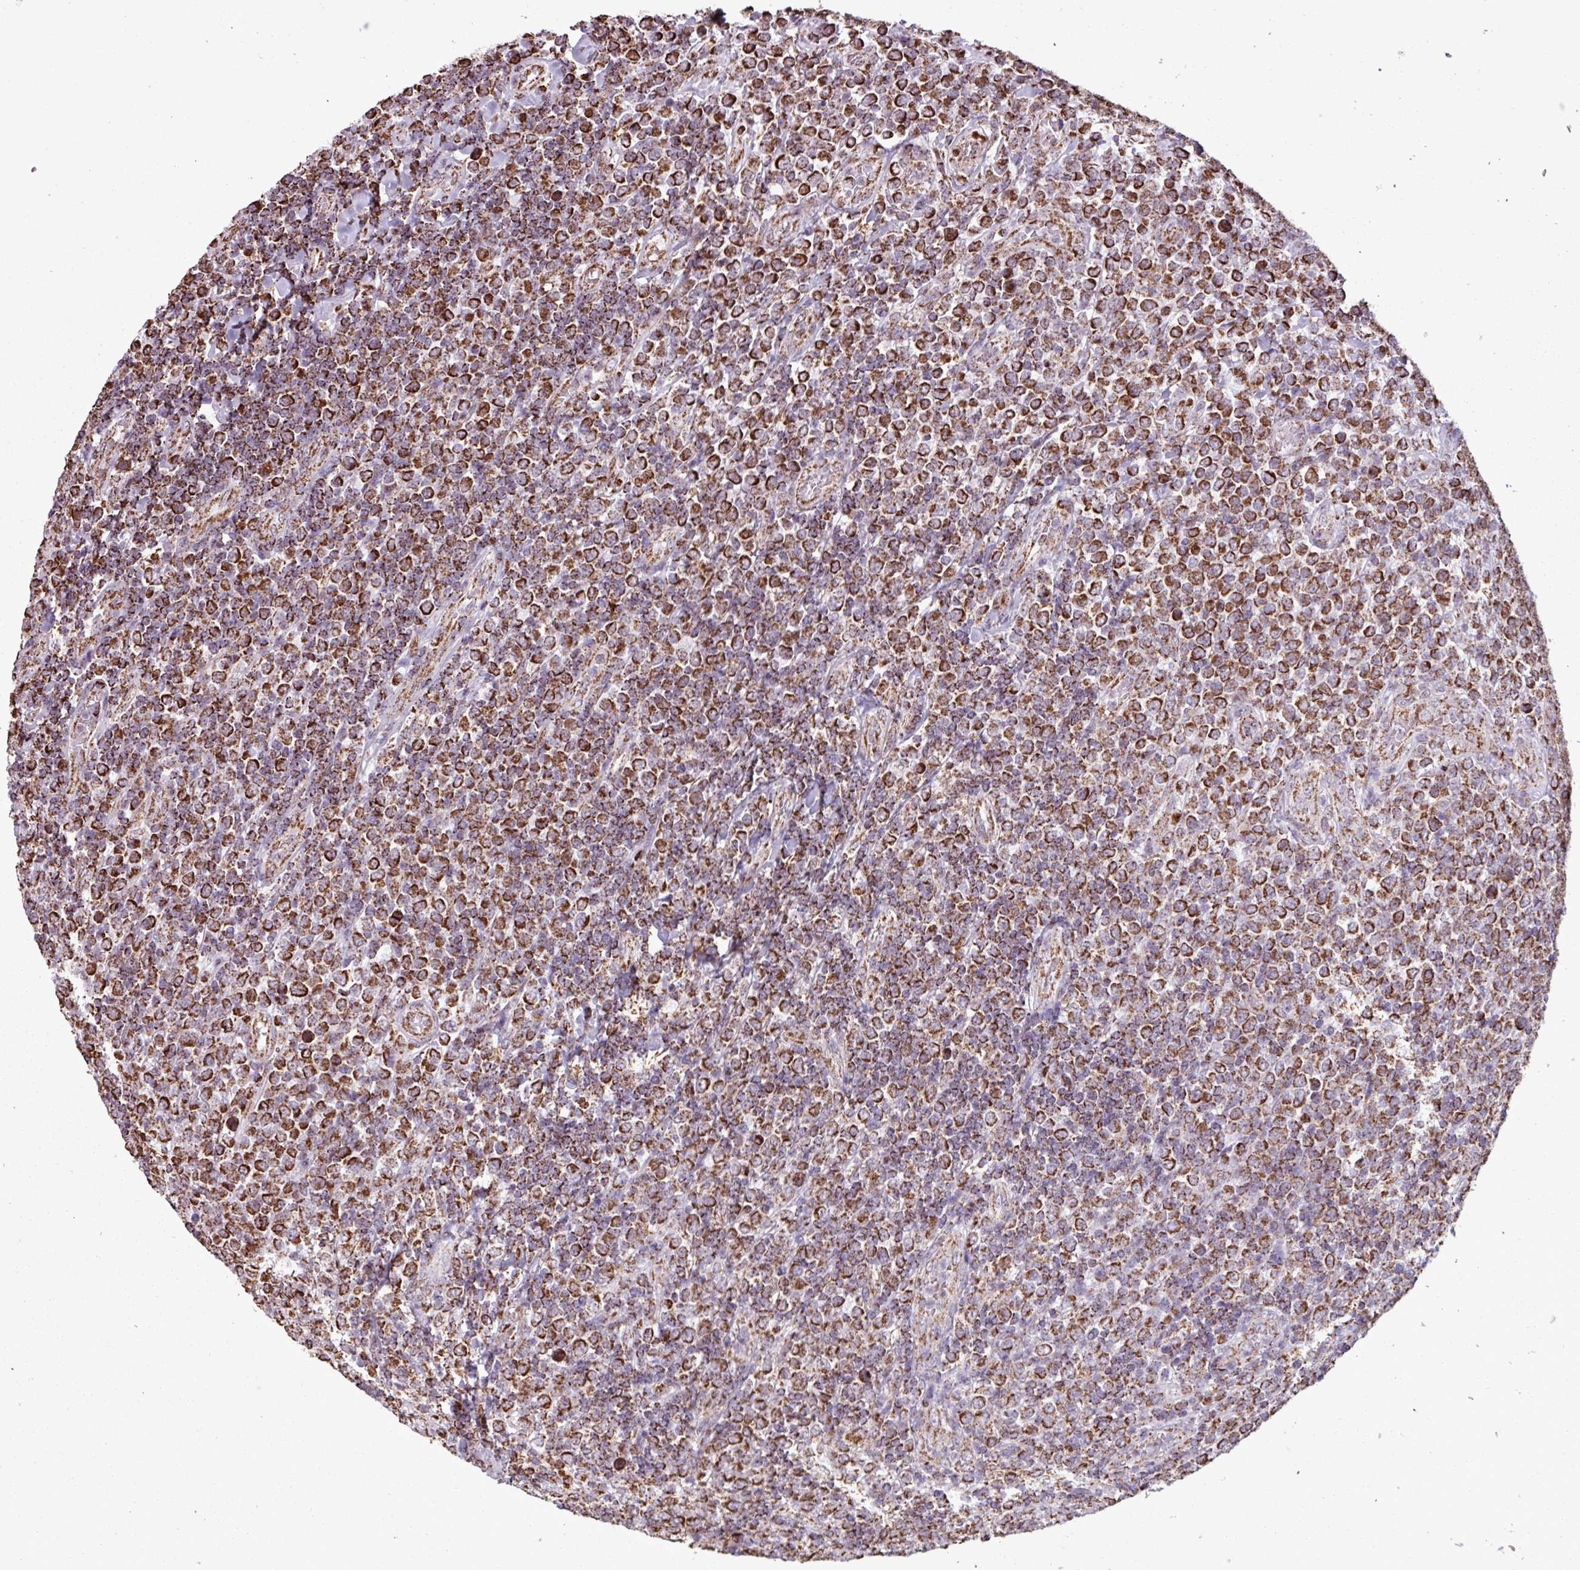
{"staining": {"intensity": "strong", "quantity": ">75%", "location": "cytoplasmic/membranous"}, "tissue": "lymphoma", "cell_type": "Tumor cells", "image_type": "cancer", "snomed": [{"axis": "morphology", "description": "Malignant lymphoma, non-Hodgkin's type, High grade"}, {"axis": "topography", "description": "Soft tissue"}], "caption": "Protein staining displays strong cytoplasmic/membranous staining in approximately >75% of tumor cells in high-grade malignant lymphoma, non-Hodgkin's type.", "gene": "ALG8", "patient": {"sex": "female", "age": 56}}